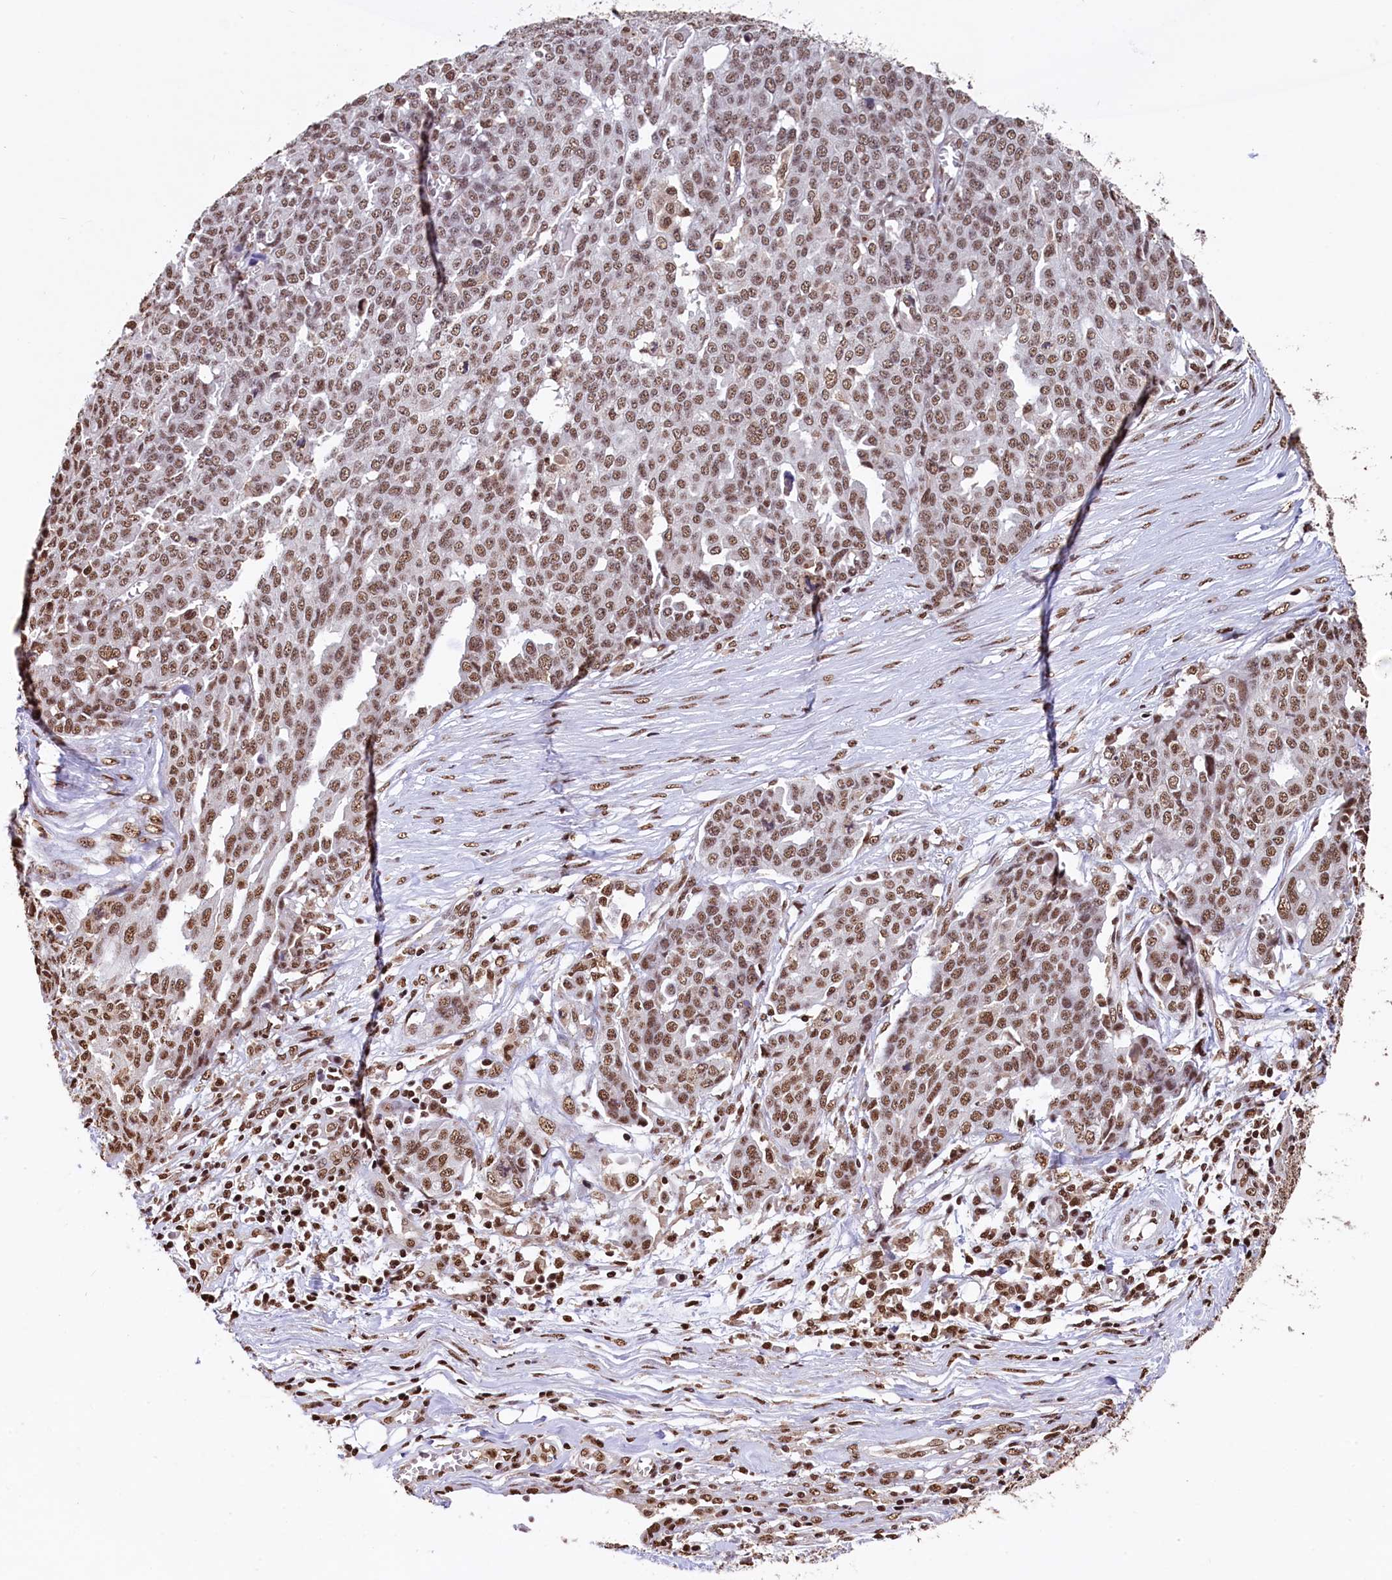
{"staining": {"intensity": "moderate", "quantity": ">75%", "location": "nuclear"}, "tissue": "ovarian cancer", "cell_type": "Tumor cells", "image_type": "cancer", "snomed": [{"axis": "morphology", "description": "Cystadenocarcinoma, serous, NOS"}, {"axis": "topography", "description": "Soft tissue"}, {"axis": "topography", "description": "Ovary"}], "caption": "A brown stain highlights moderate nuclear positivity of a protein in human serous cystadenocarcinoma (ovarian) tumor cells. Nuclei are stained in blue.", "gene": "SNRPD2", "patient": {"sex": "female", "age": 57}}